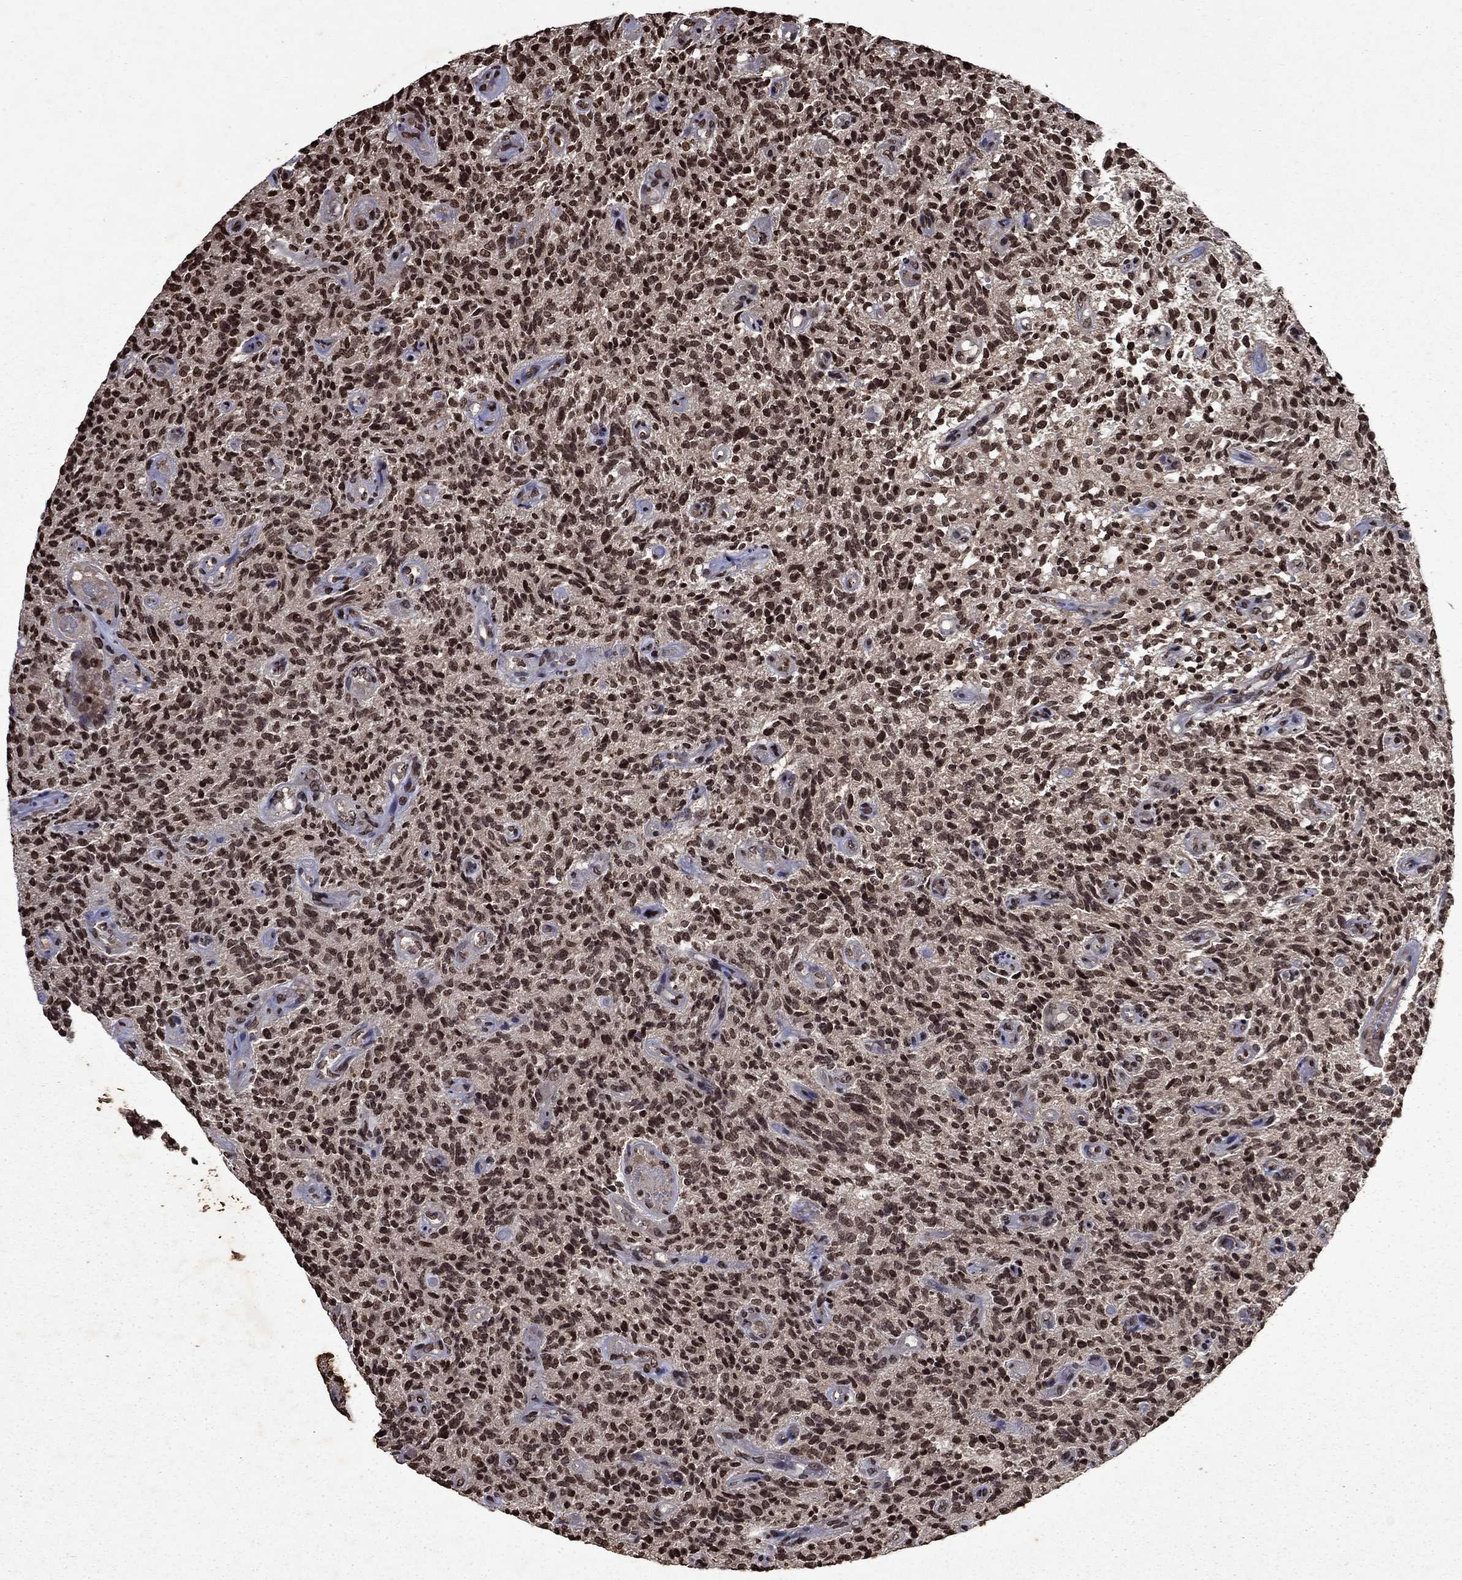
{"staining": {"intensity": "moderate", "quantity": ">75%", "location": "nuclear"}, "tissue": "glioma", "cell_type": "Tumor cells", "image_type": "cancer", "snomed": [{"axis": "morphology", "description": "Glioma, malignant, High grade"}, {"axis": "topography", "description": "Brain"}], "caption": "Glioma stained with immunohistochemistry shows moderate nuclear expression in approximately >75% of tumor cells.", "gene": "PIN4", "patient": {"sex": "male", "age": 64}}